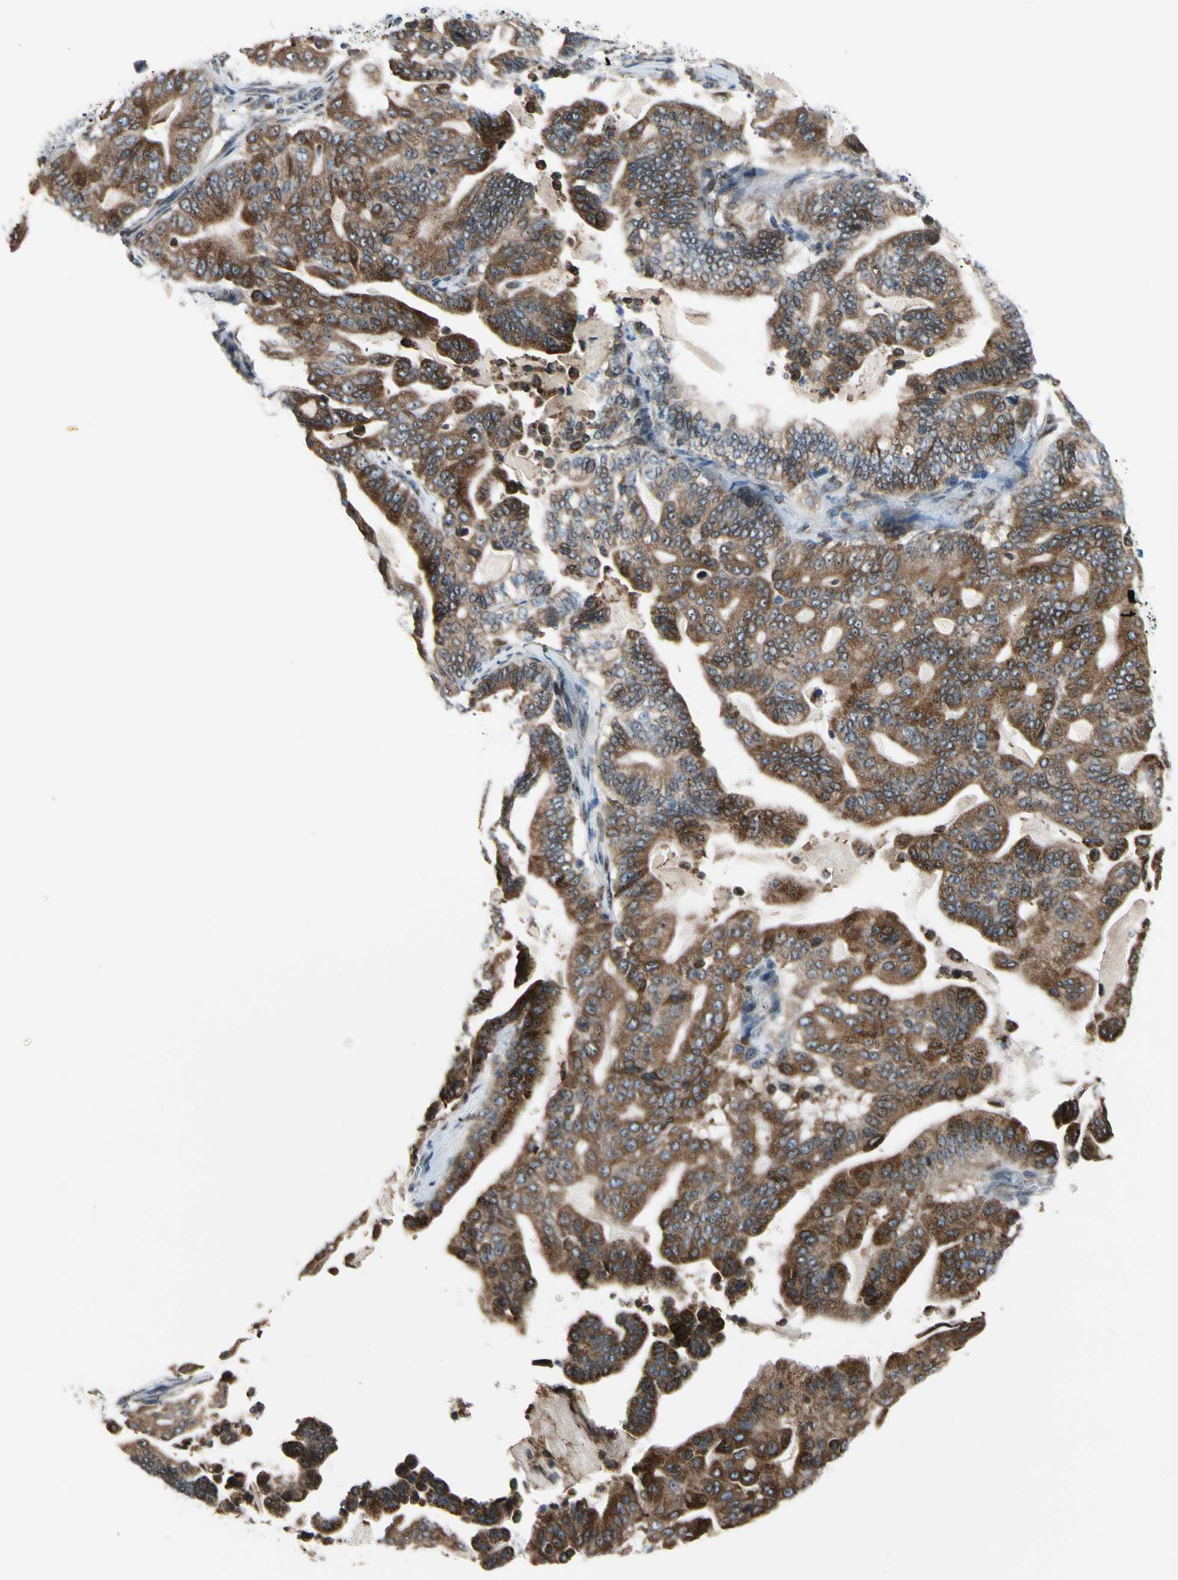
{"staining": {"intensity": "moderate", "quantity": ">75%", "location": "cytoplasmic/membranous"}, "tissue": "pancreatic cancer", "cell_type": "Tumor cells", "image_type": "cancer", "snomed": [{"axis": "morphology", "description": "Adenocarcinoma, NOS"}, {"axis": "topography", "description": "Pancreas"}], "caption": "This micrograph shows IHC staining of human pancreatic cancer, with medium moderate cytoplasmic/membranous expression in approximately >75% of tumor cells.", "gene": "TMED7", "patient": {"sex": "male", "age": 63}}